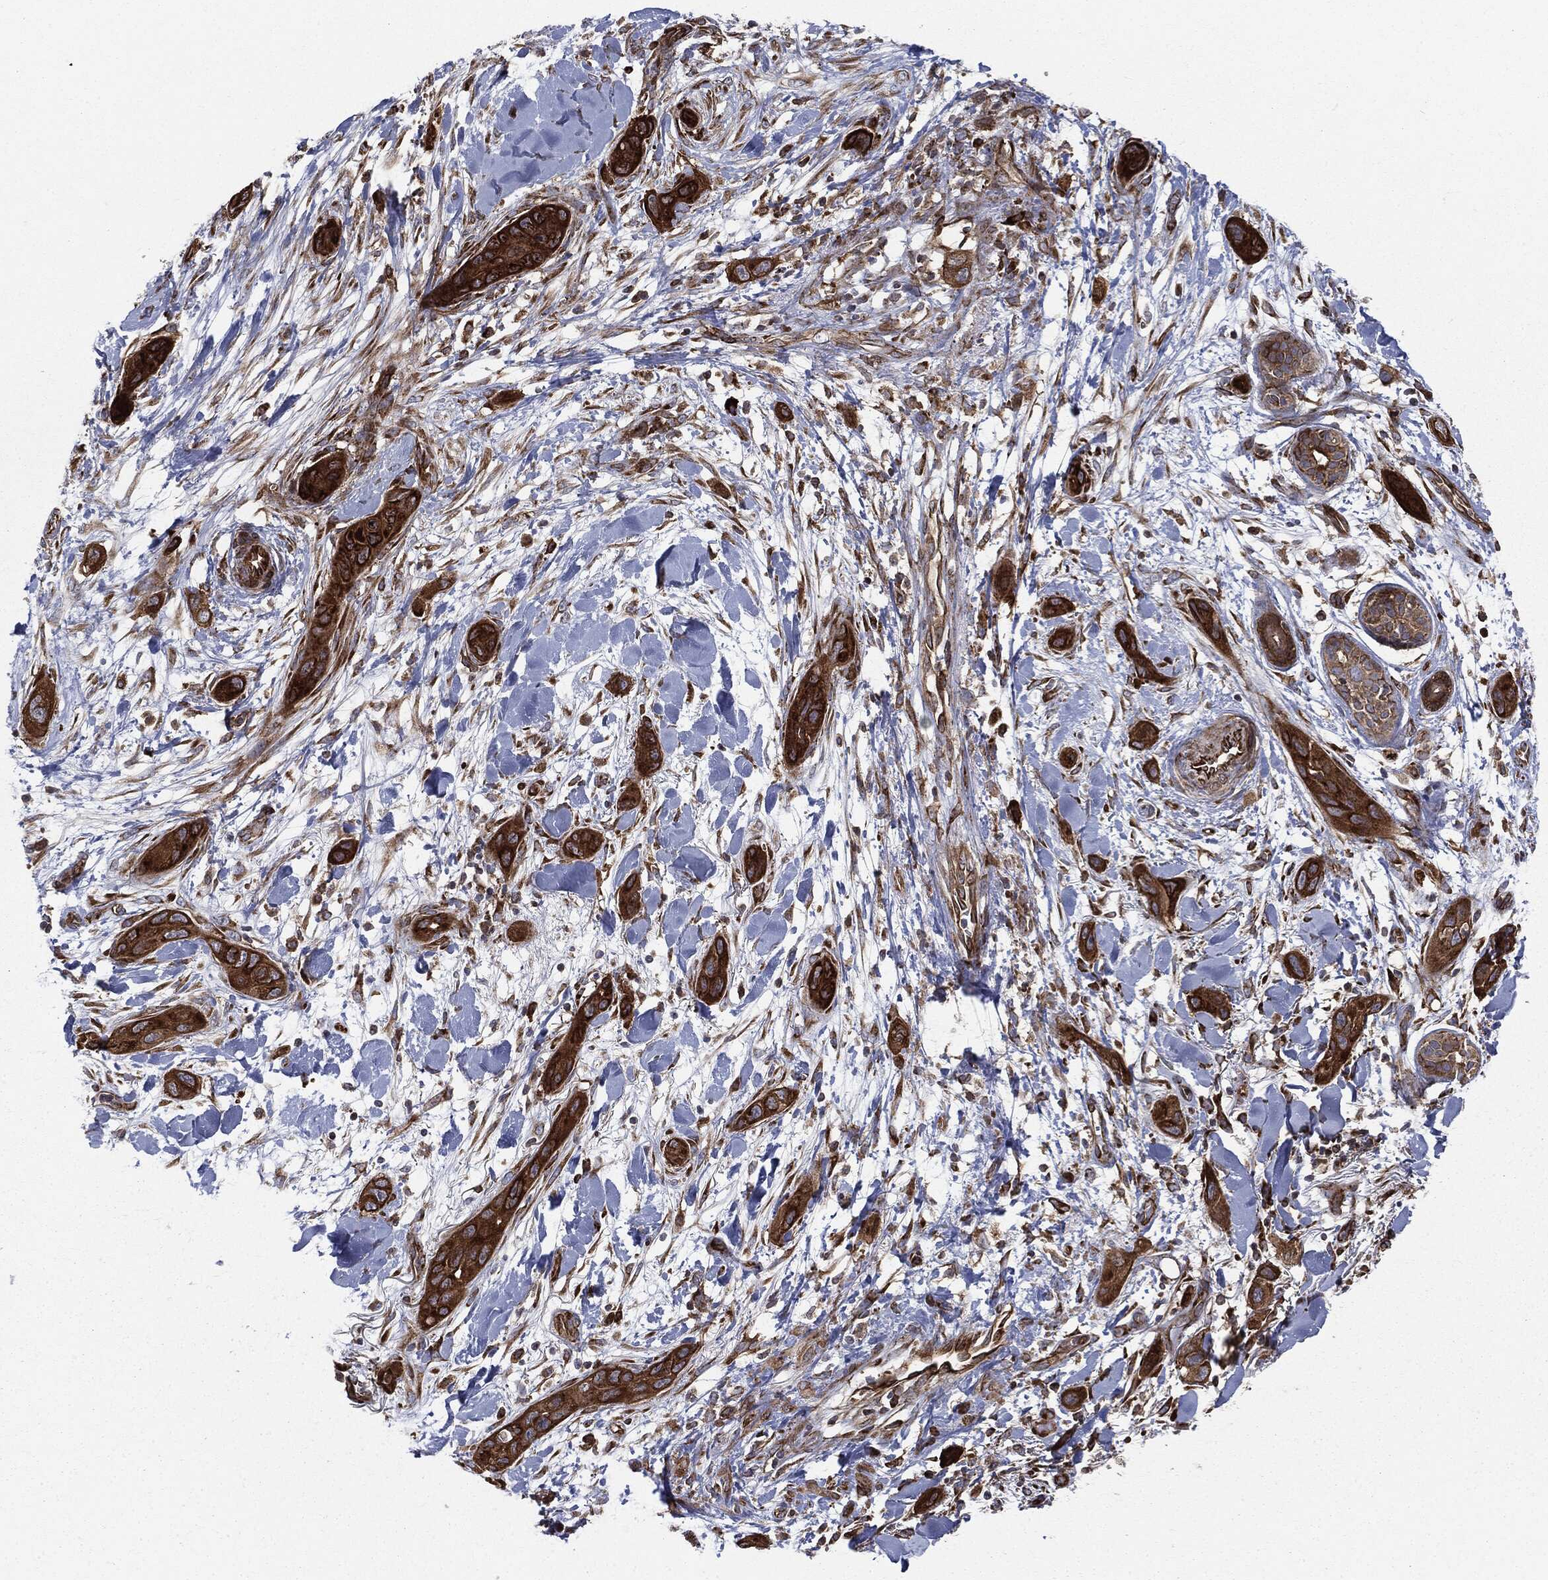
{"staining": {"intensity": "strong", "quantity": ">75%", "location": "cytoplasmic/membranous"}, "tissue": "skin cancer", "cell_type": "Tumor cells", "image_type": "cancer", "snomed": [{"axis": "morphology", "description": "Squamous cell carcinoma, NOS"}, {"axis": "topography", "description": "Skin"}], "caption": "Immunohistochemical staining of skin squamous cell carcinoma displays high levels of strong cytoplasmic/membranous protein positivity in about >75% of tumor cells.", "gene": "CYLD", "patient": {"sex": "male", "age": 78}}